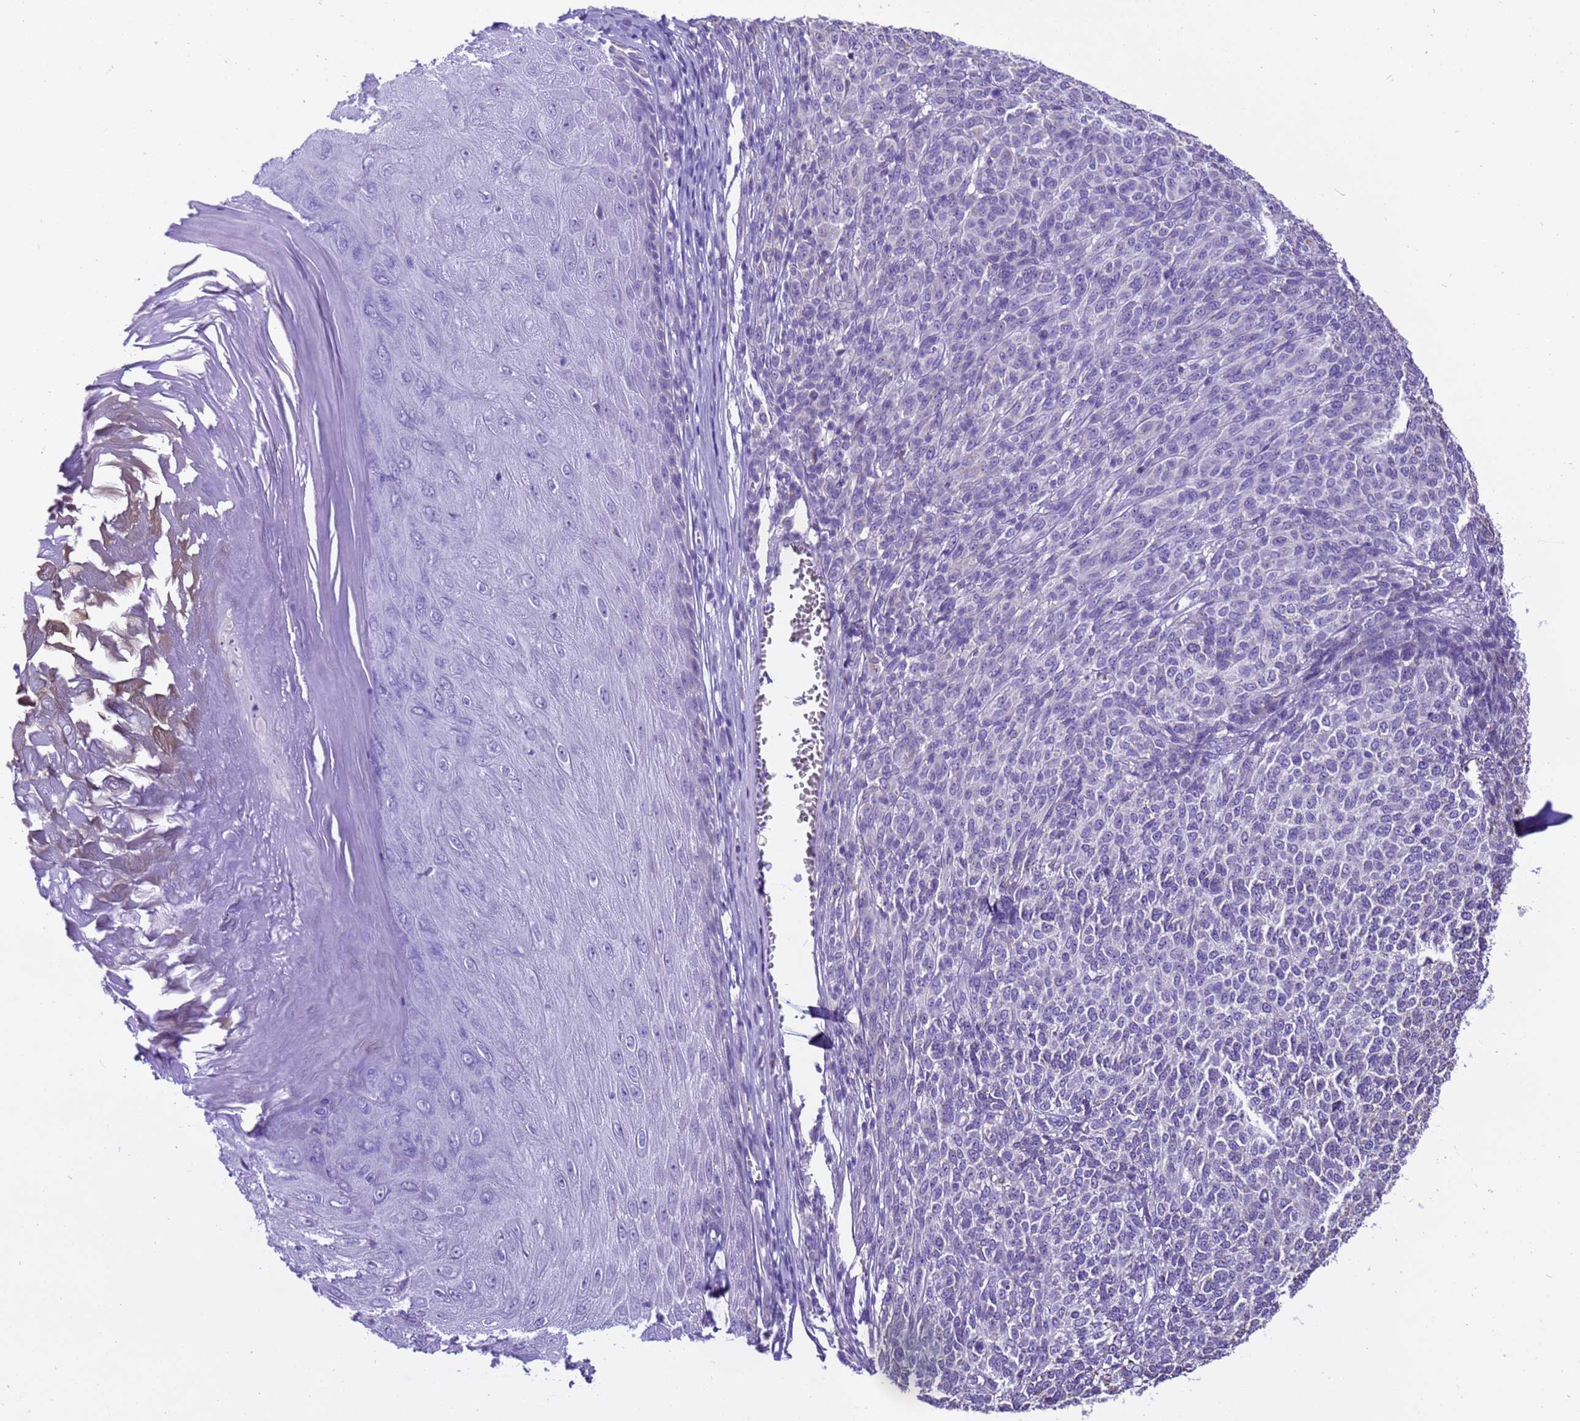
{"staining": {"intensity": "negative", "quantity": "none", "location": "none"}, "tissue": "melanoma", "cell_type": "Tumor cells", "image_type": "cancer", "snomed": [{"axis": "morphology", "description": "Malignant melanoma, NOS"}, {"axis": "topography", "description": "Skin"}], "caption": "DAB (3,3'-diaminobenzidine) immunohistochemical staining of malignant melanoma shows no significant expression in tumor cells. Brightfield microscopy of IHC stained with DAB (3,3'-diaminobenzidine) (brown) and hematoxylin (blue), captured at high magnification.", "gene": "PIEZO2", "patient": {"sex": "male", "age": 49}}